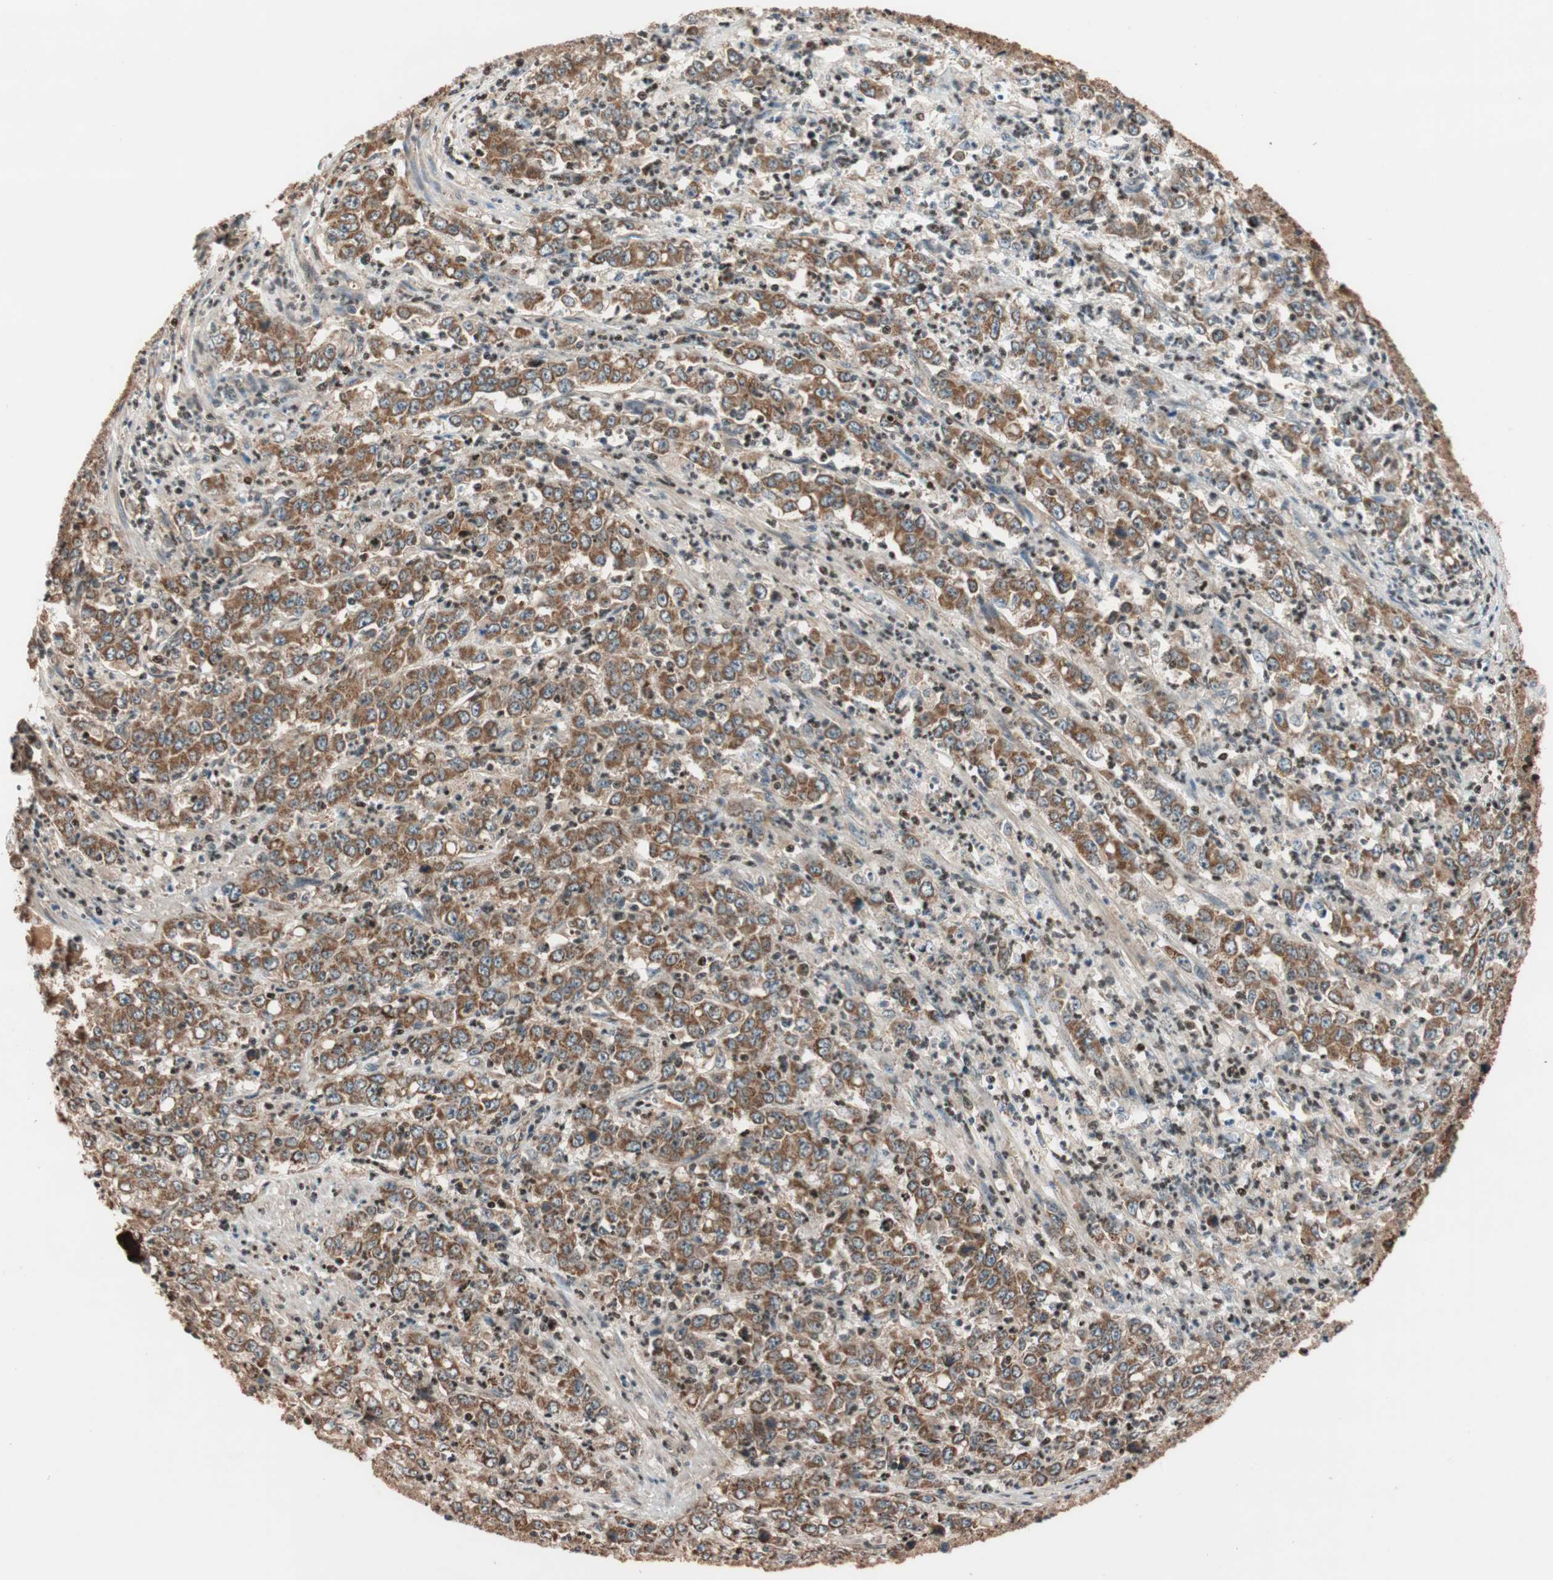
{"staining": {"intensity": "moderate", "quantity": ">75%", "location": "cytoplasmic/membranous"}, "tissue": "stomach cancer", "cell_type": "Tumor cells", "image_type": "cancer", "snomed": [{"axis": "morphology", "description": "Adenocarcinoma, NOS"}, {"axis": "topography", "description": "Stomach, lower"}], "caption": "Immunohistochemical staining of stomach cancer shows medium levels of moderate cytoplasmic/membranous staining in about >75% of tumor cells.", "gene": "HECW1", "patient": {"sex": "female", "age": 71}}